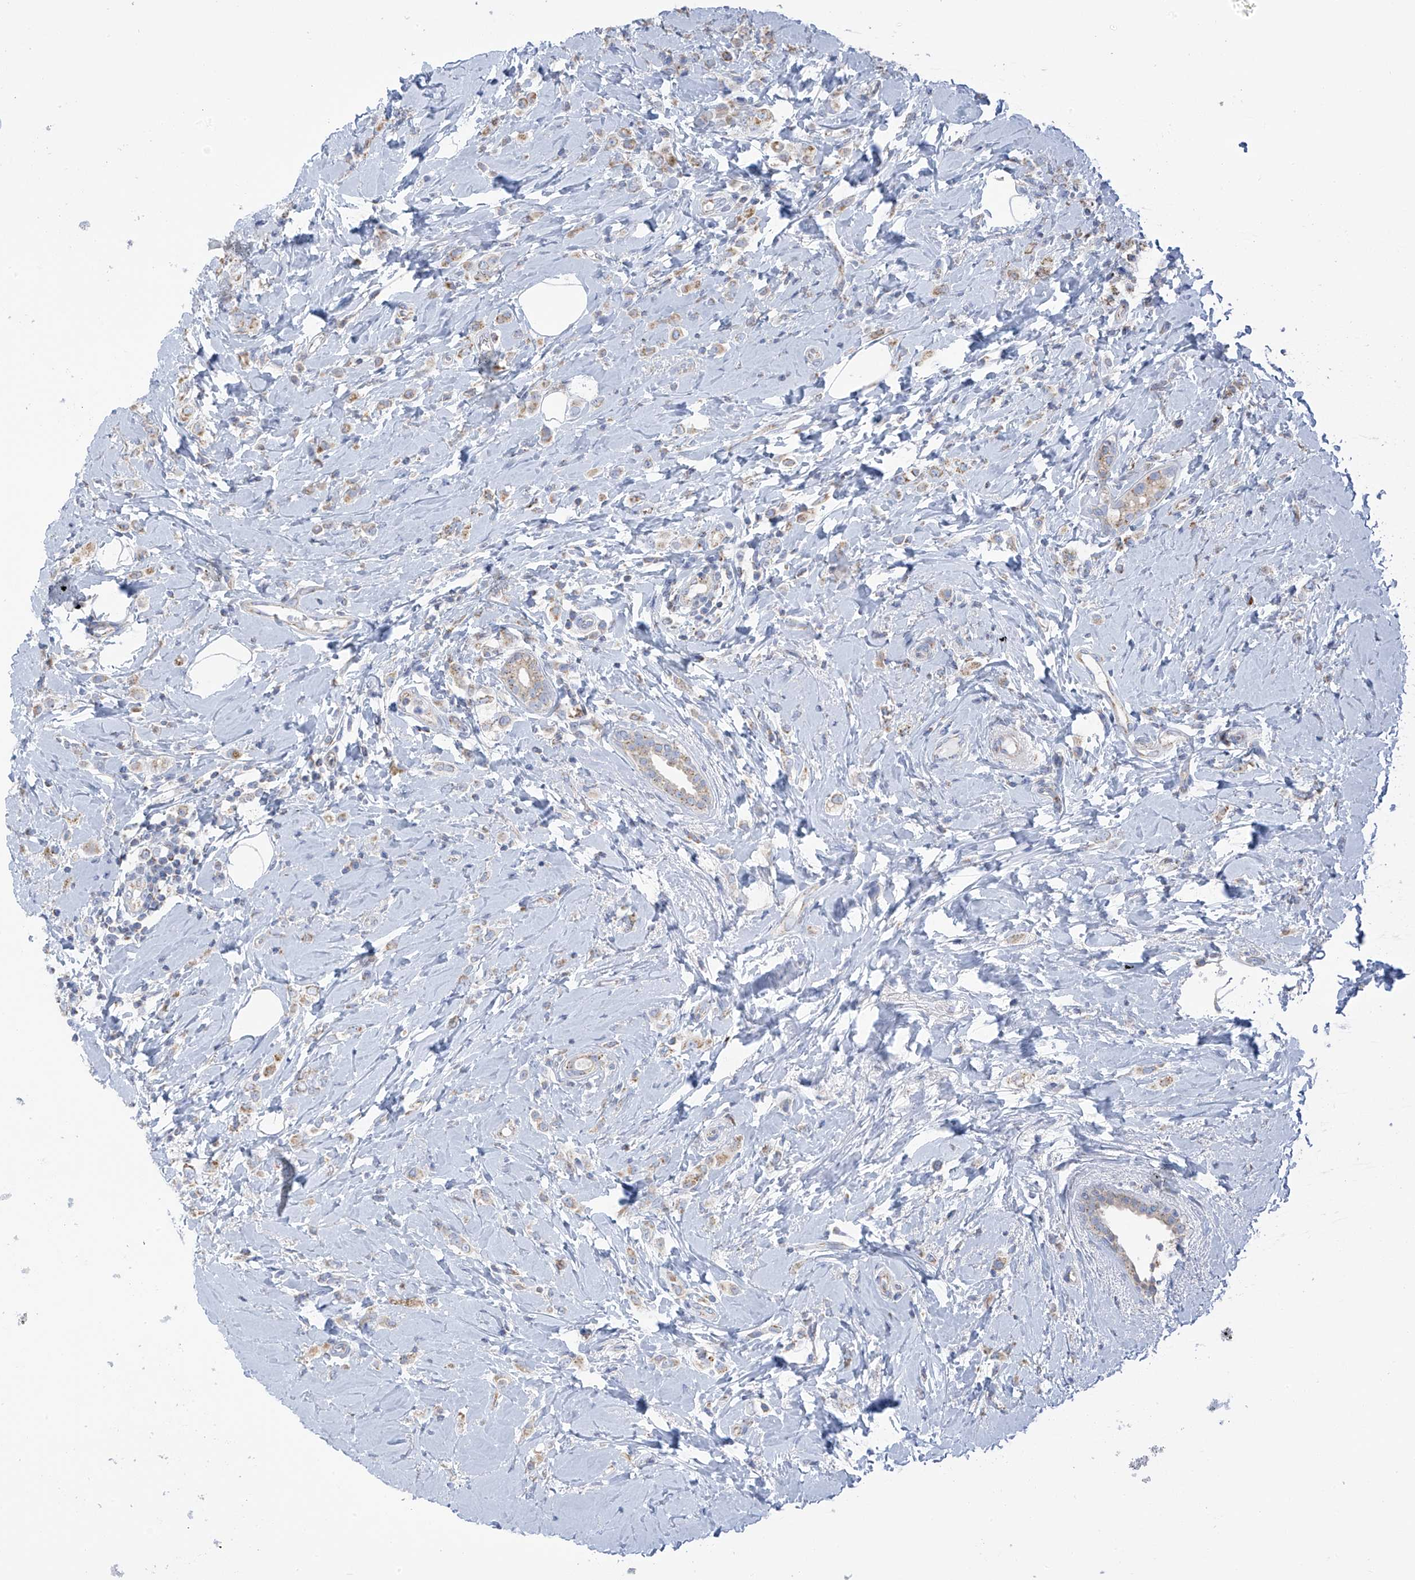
{"staining": {"intensity": "weak", "quantity": ">75%", "location": "cytoplasmic/membranous"}, "tissue": "breast cancer", "cell_type": "Tumor cells", "image_type": "cancer", "snomed": [{"axis": "morphology", "description": "Lobular carcinoma"}, {"axis": "topography", "description": "Breast"}], "caption": "Protein expression analysis of human breast cancer (lobular carcinoma) reveals weak cytoplasmic/membranous expression in about >75% of tumor cells.", "gene": "PNPT1", "patient": {"sex": "female", "age": 47}}